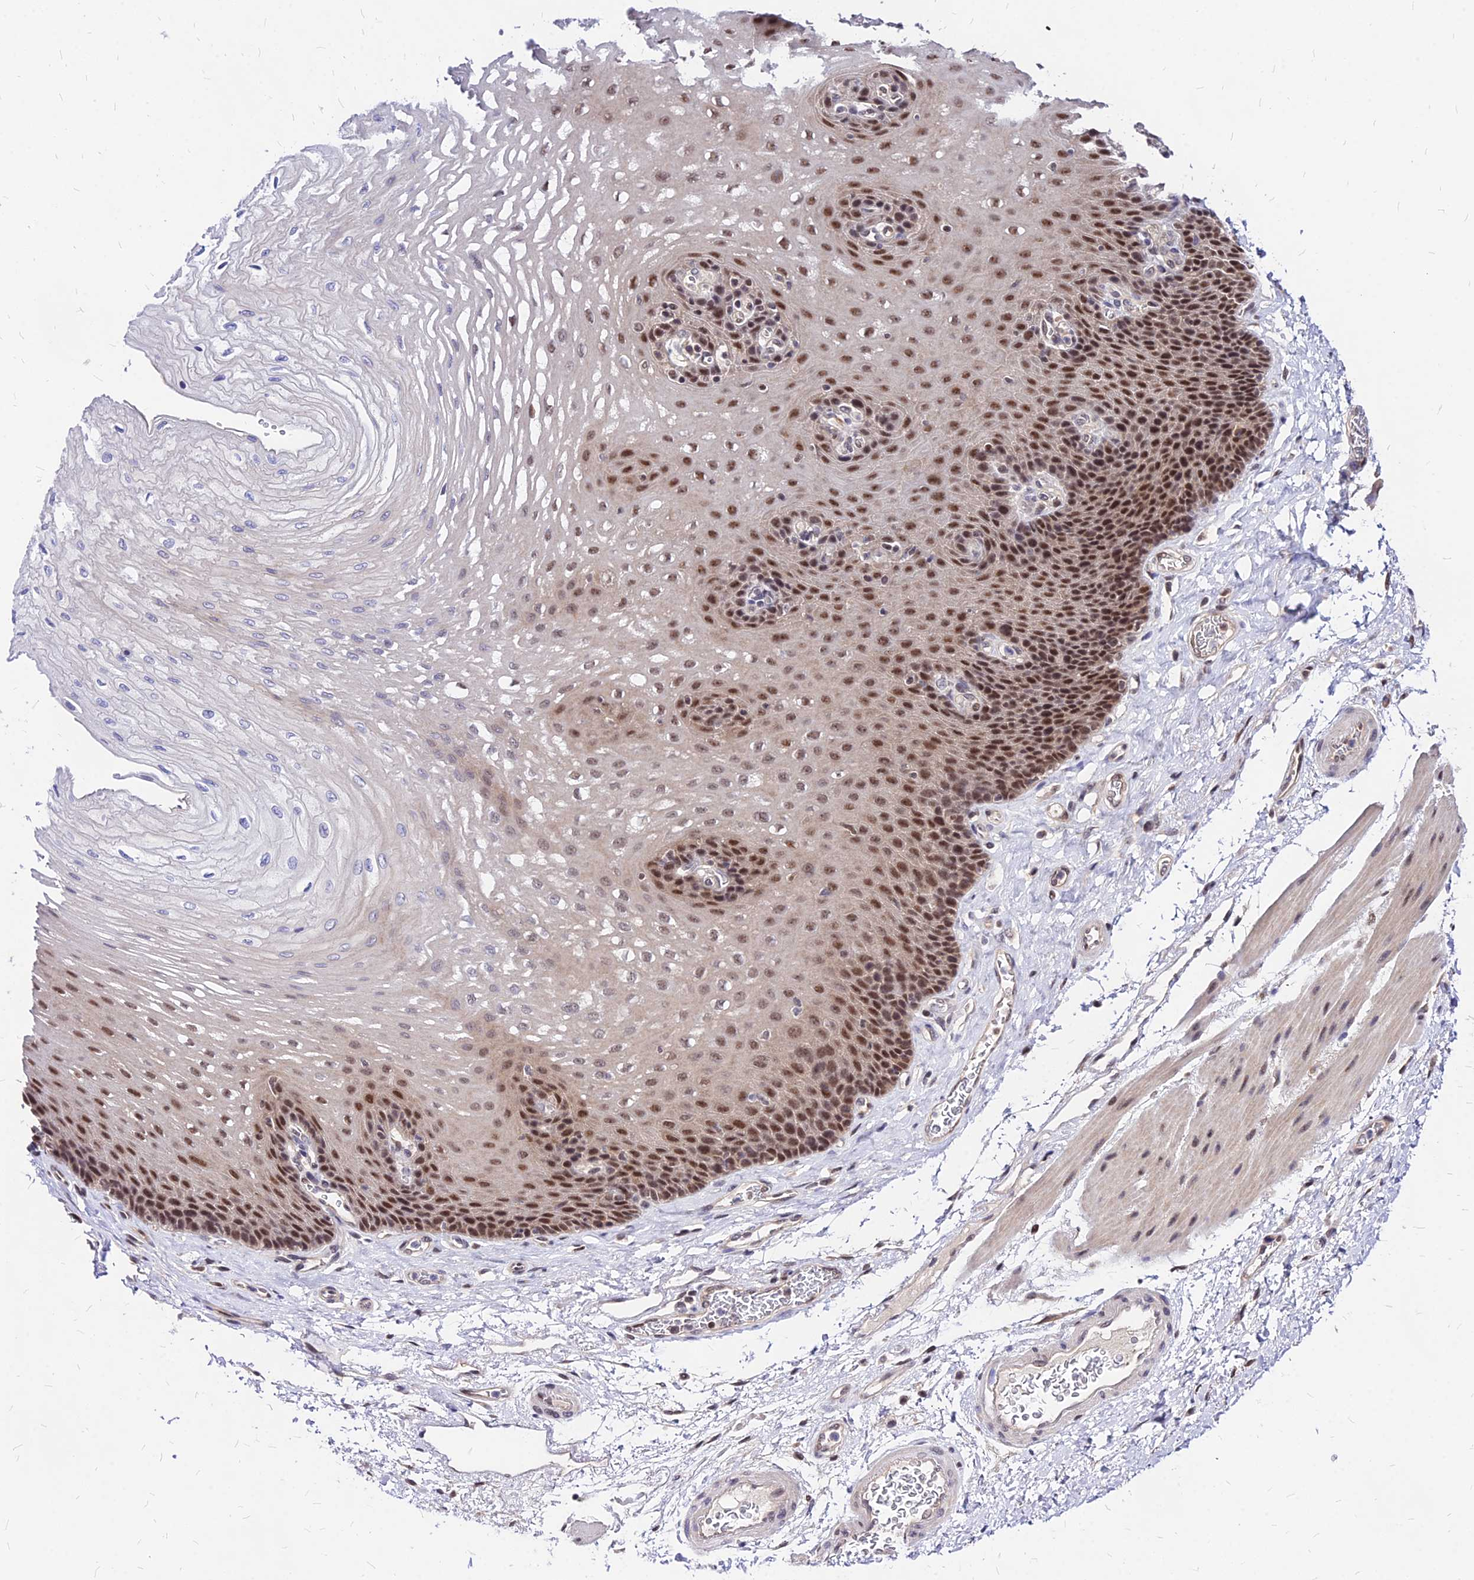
{"staining": {"intensity": "moderate", "quantity": ">75%", "location": "nuclear"}, "tissue": "esophagus", "cell_type": "Squamous epithelial cells", "image_type": "normal", "snomed": [{"axis": "morphology", "description": "Normal tissue, NOS"}, {"axis": "topography", "description": "Esophagus"}], "caption": "This is a histology image of immunohistochemistry (IHC) staining of benign esophagus, which shows moderate positivity in the nuclear of squamous epithelial cells.", "gene": "DDX55", "patient": {"sex": "female", "age": 72}}